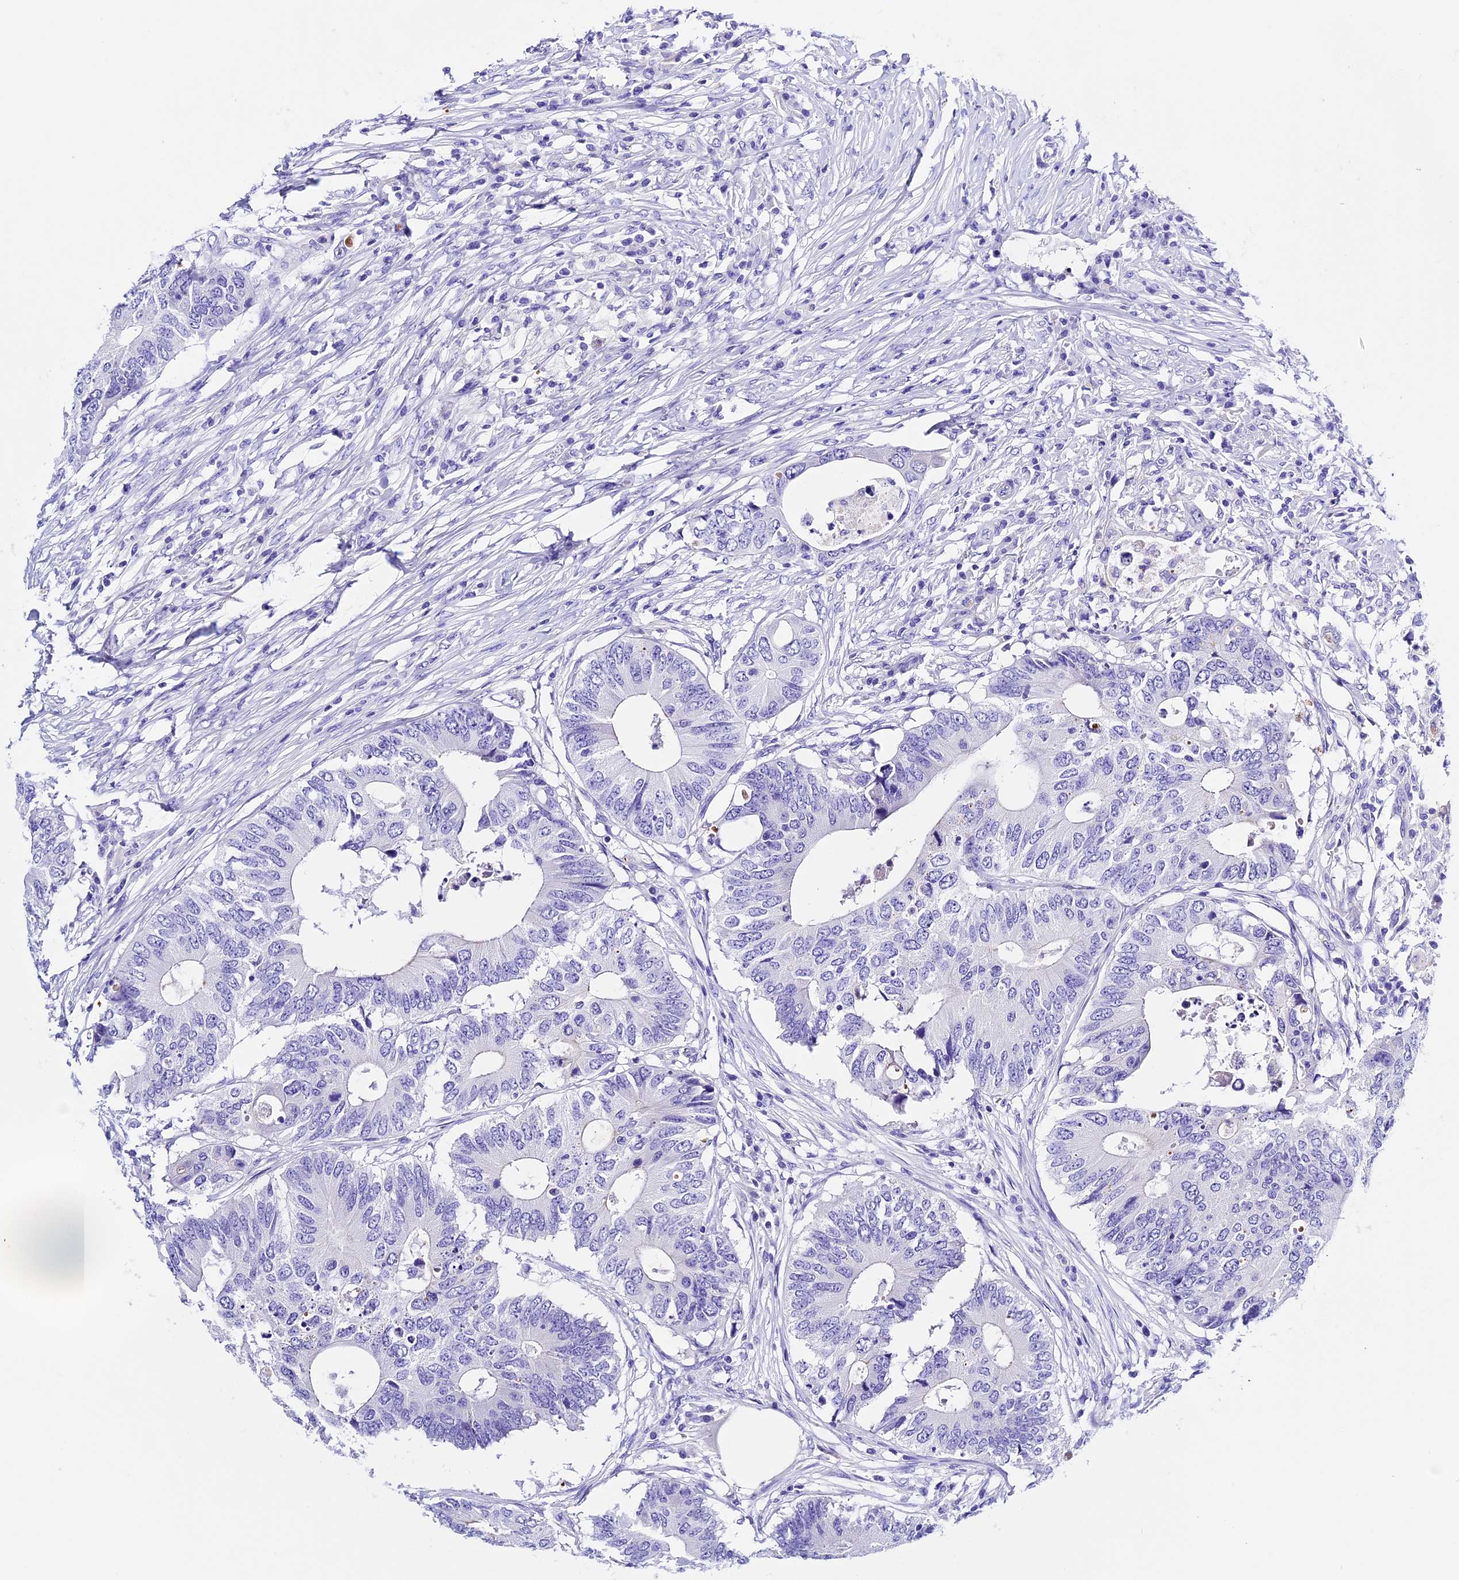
{"staining": {"intensity": "negative", "quantity": "none", "location": "none"}, "tissue": "colorectal cancer", "cell_type": "Tumor cells", "image_type": "cancer", "snomed": [{"axis": "morphology", "description": "Adenocarcinoma, NOS"}, {"axis": "topography", "description": "Colon"}], "caption": "IHC of human colorectal cancer reveals no staining in tumor cells.", "gene": "PSG11", "patient": {"sex": "male", "age": 71}}